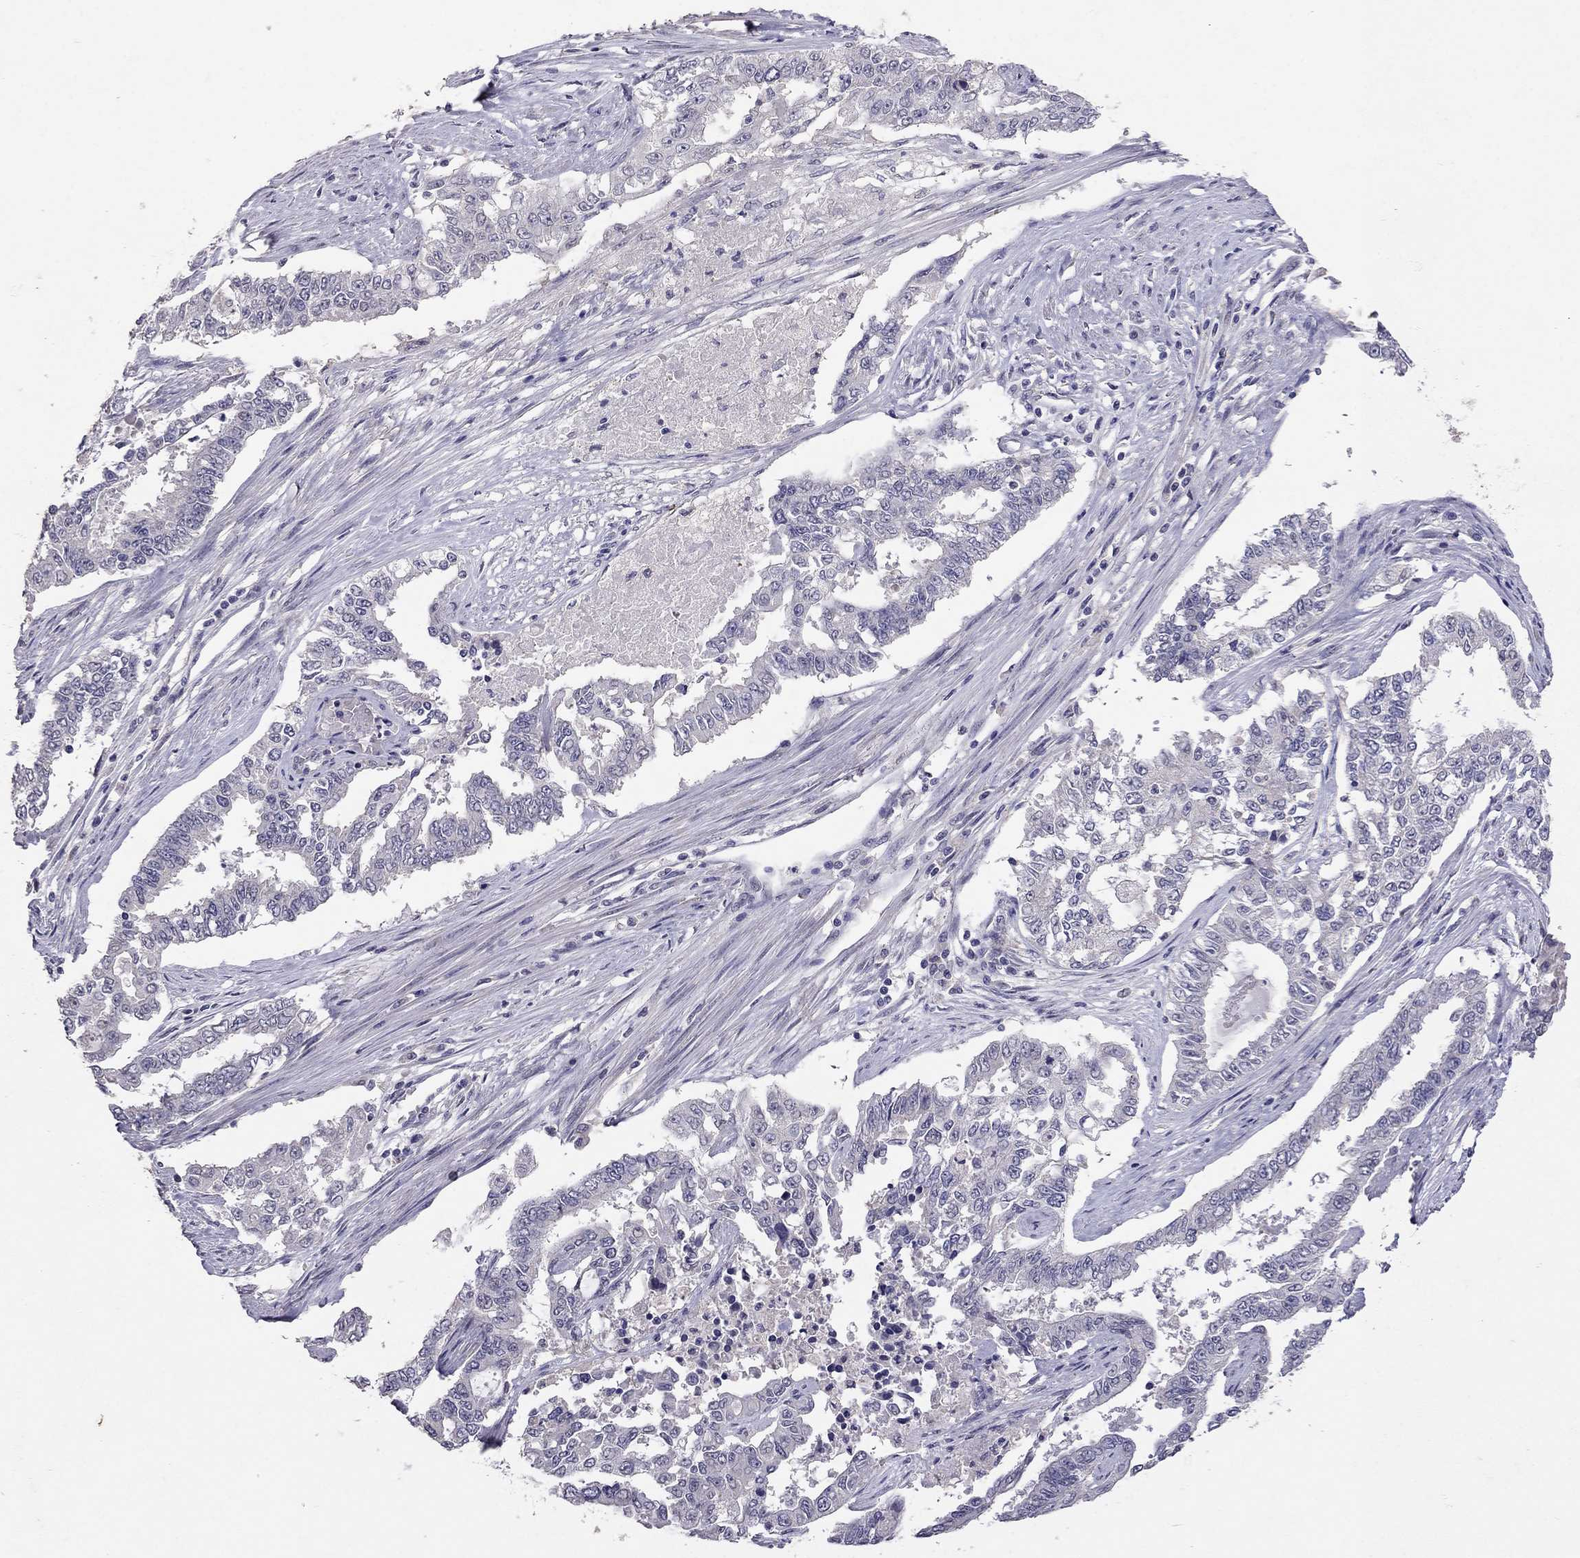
{"staining": {"intensity": "negative", "quantity": "none", "location": "none"}, "tissue": "endometrial cancer", "cell_type": "Tumor cells", "image_type": "cancer", "snomed": [{"axis": "morphology", "description": "Adenocarcinoma, NOS"}, {"axis": "topography", "description": "Uterus"}], "caption": "Micrograph shows no protein expression in tumor cells of adenocarcinoma (endometrial) tissue.", "gene": "FST", "patient": {"sex": "female", "age": 59}}